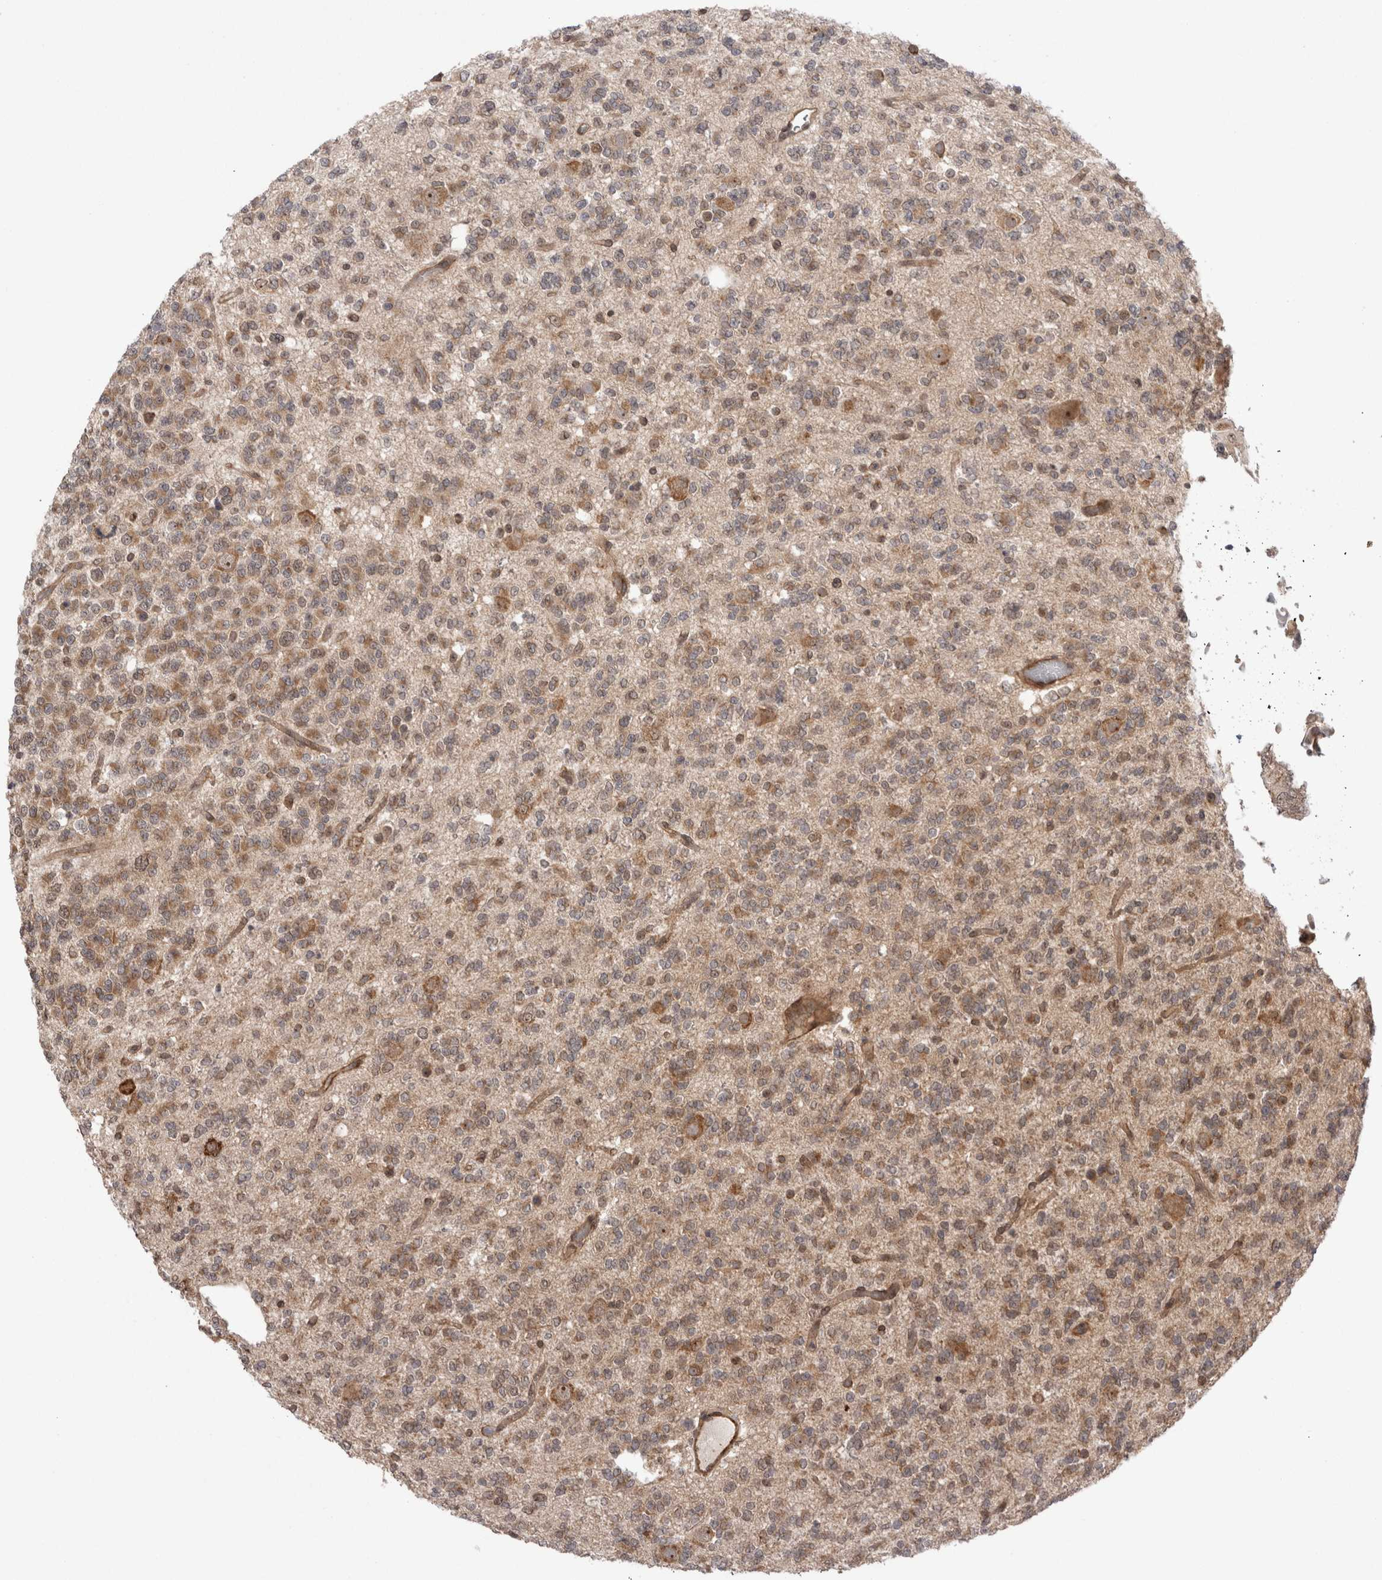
{"staining": {"intensity": "moderate", "quantity": "25%-75%", "location": "cytoplasmic/membranous"}, "tissue": "glioma", "cell_type": "Tumor cells", "image_type": "cancer", "snomed": [{"axis": "morphology", "description": "Glioma, malignant, Low grade"}, {"axis": "topography", "description": "Brain"}], "caption": "Low-grade glioma (malignant) stained with a protein marker exhibits moderate staining in tumor cells.", "gene": "EXOSC4", "patient": {"sex": "male", "age": 38}}